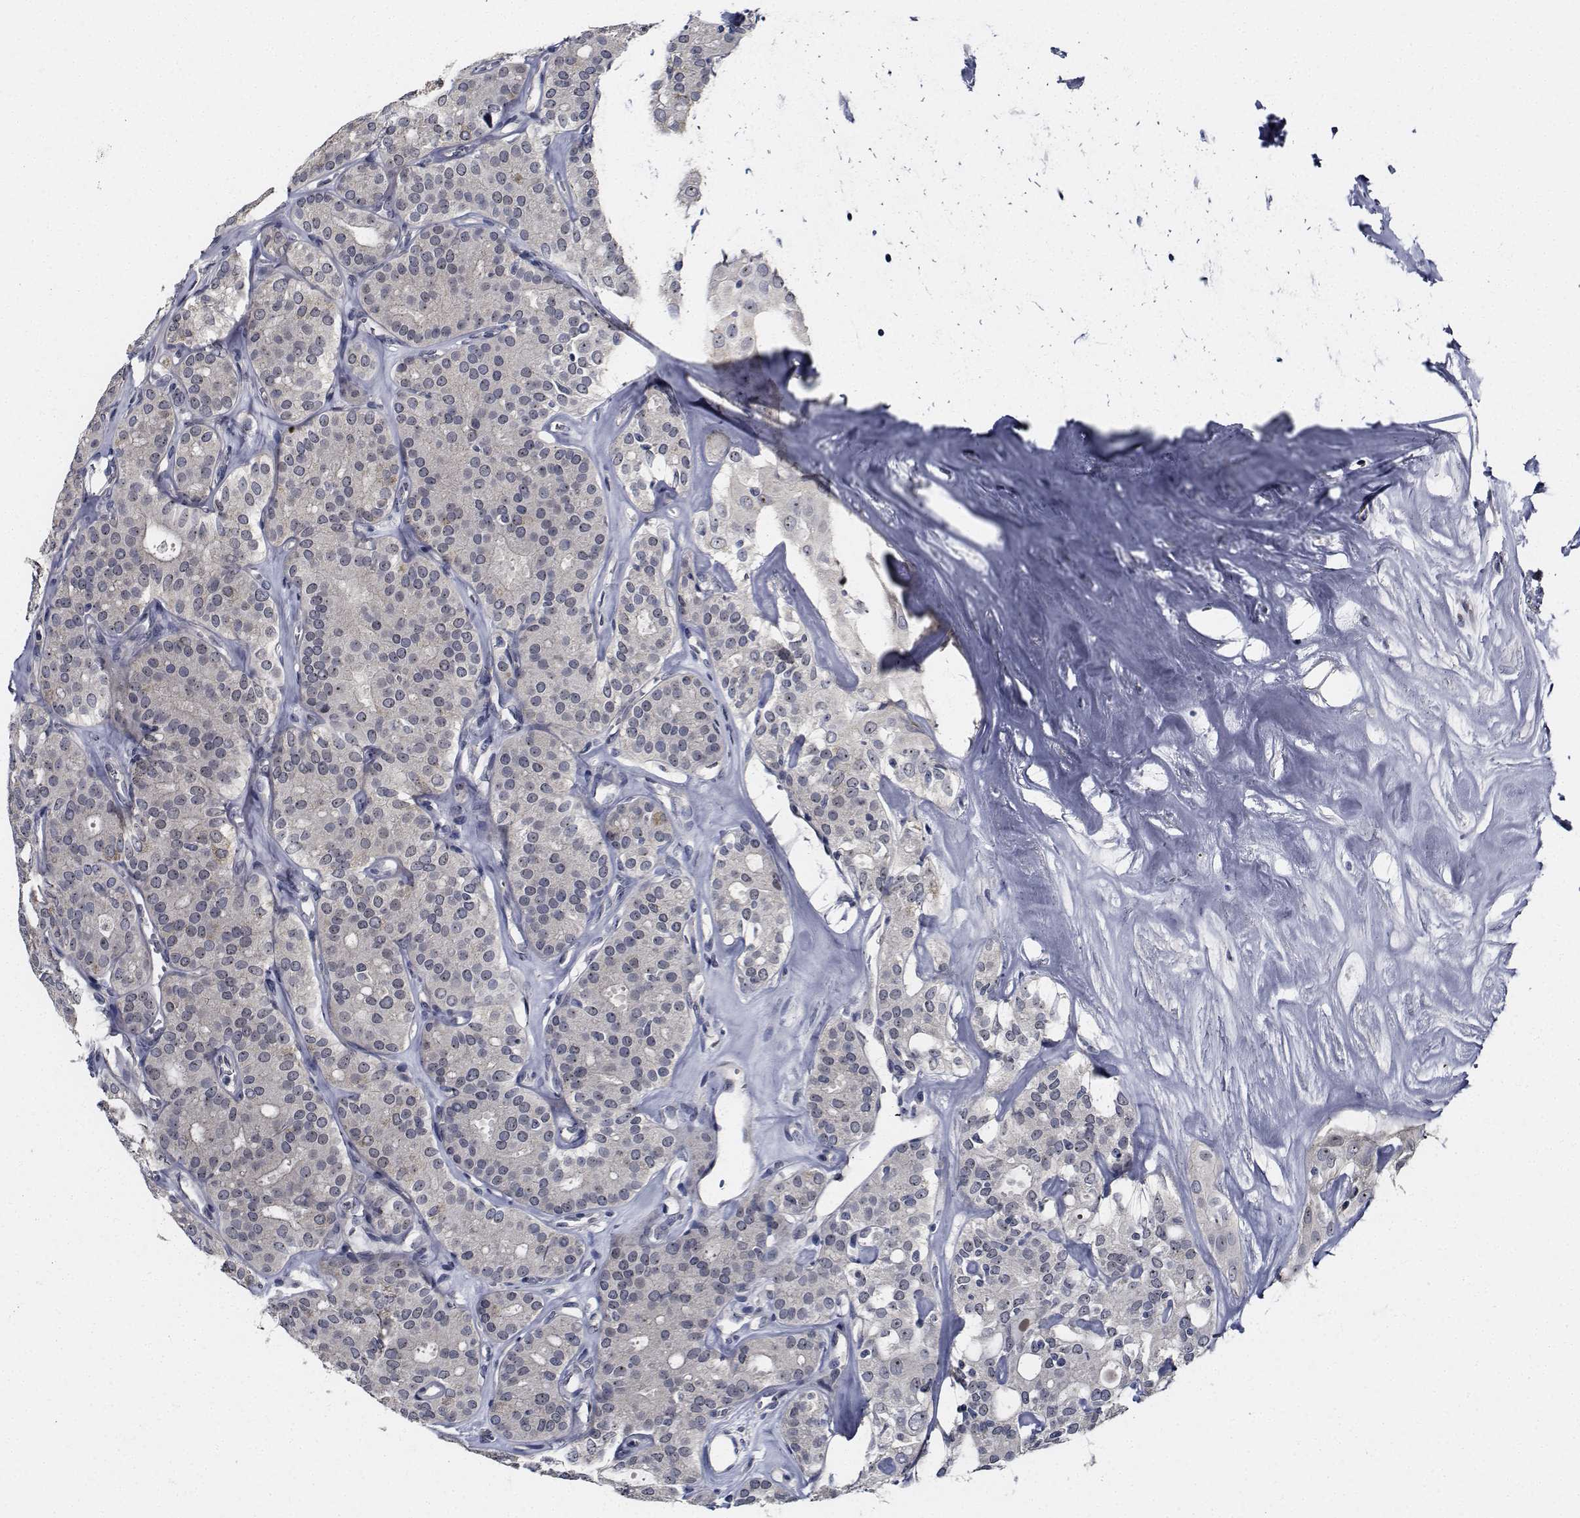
{"staining": {"intensity": "negative", "quantity": "none", "location": "none"}, "tissue": "thyroid cancer", "cell_type": "Tumor cells", "image_type": "cancer", "snomed": [{"axis": "morphology", "description": "Follicular adenoma carcinoma, NOS"}, {"axis": "topography", "description": "Thyroid gland"}], "caption": "Immunohistochemistry histopathology image of neoplastic tissue: thyroid follicular adenoma carcinoma stained with DAB (3,3'-diaminobenzidine) shows no significant protein staining in tumor cells.", "gene": "NVL", "patient": {"sex": "male", "age": 75}}